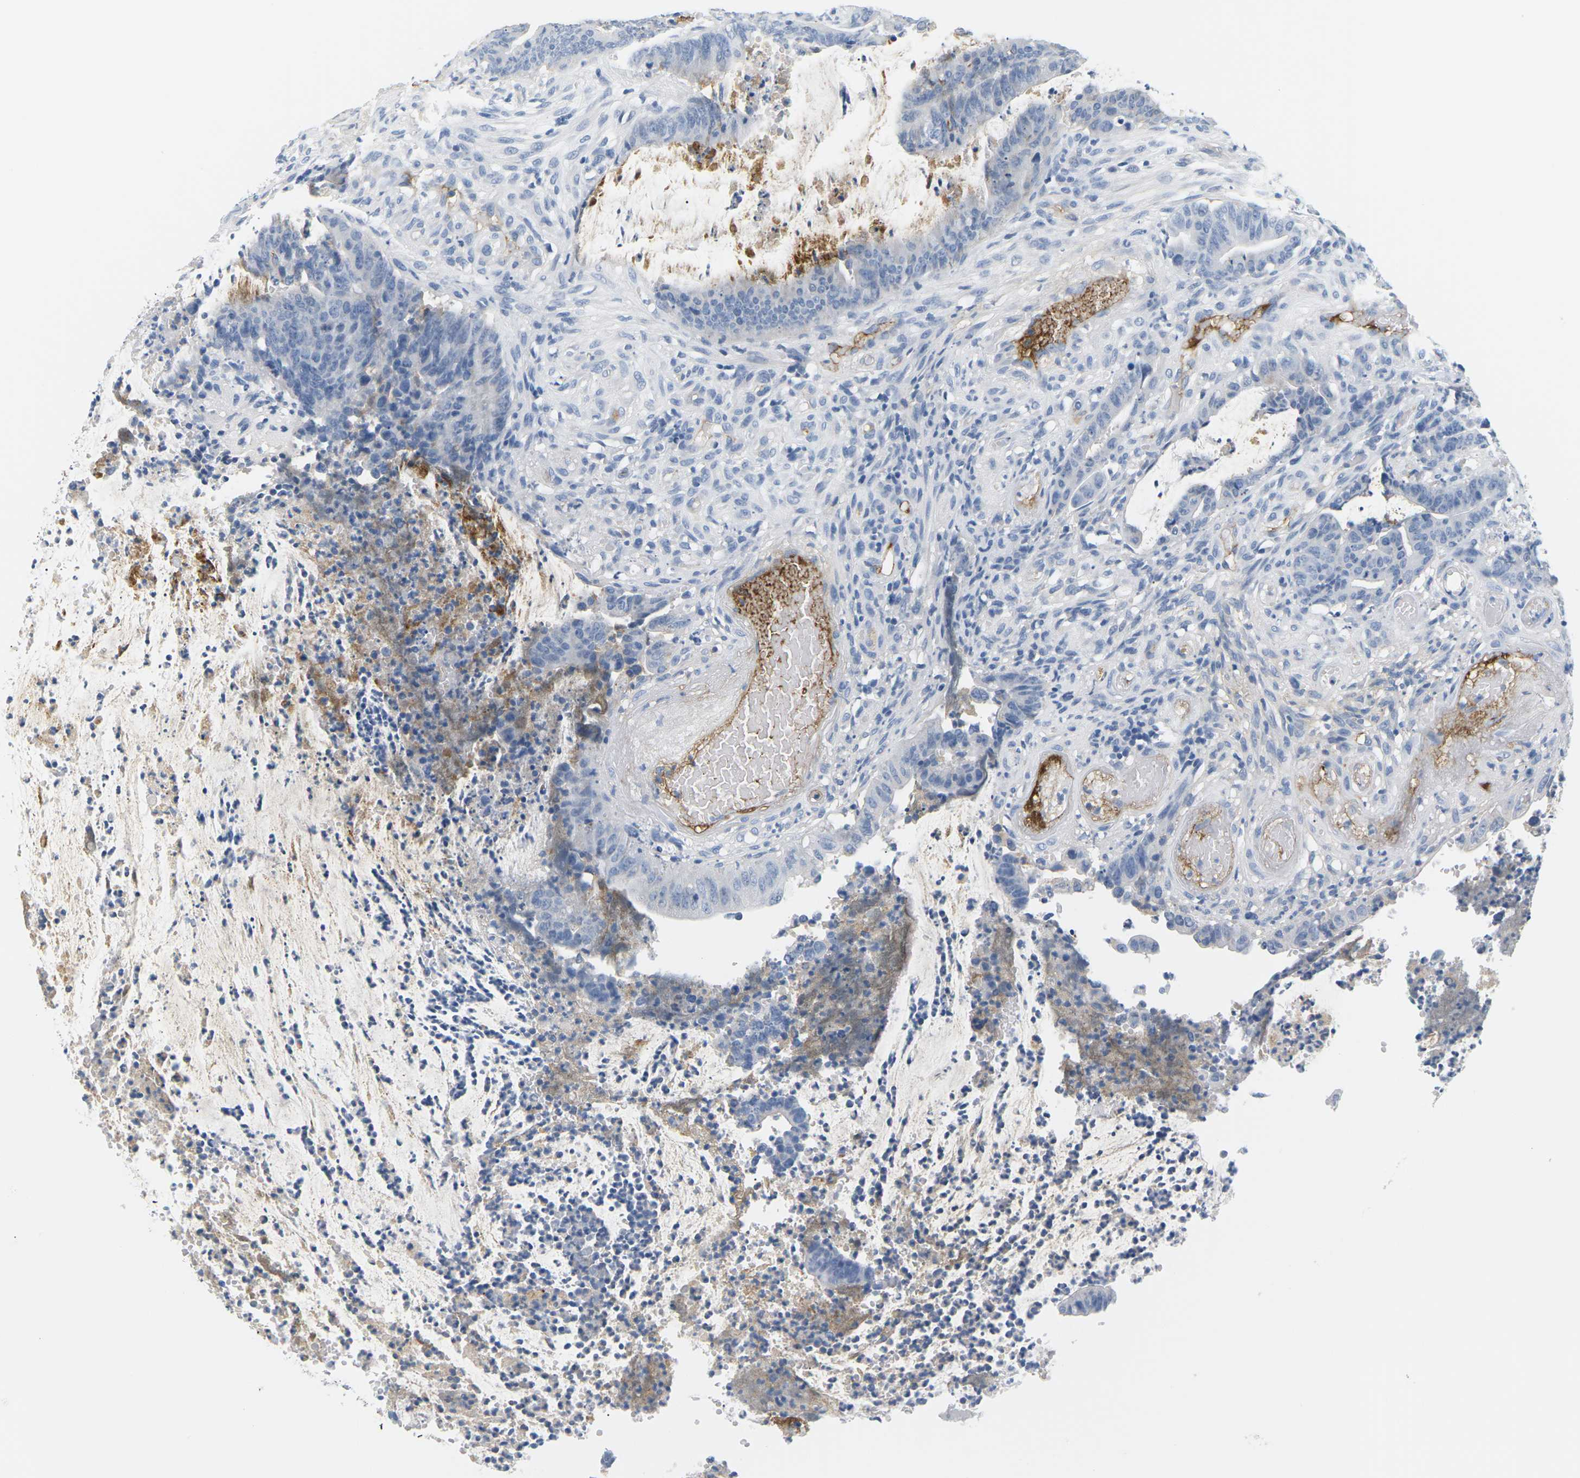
{"staining": {"intensity": "negative", "quantity": "none", "location": "none"}, "tissue": "colorectal cancer", "cell_type": "Tumor cells", "image_type": "cancer", "snomed": [{"axis": "morphology", "description": "Adenocarcinoma, NOS"}, {"axis": "topography", "description": "Rectum"}], "caption": "This is an immunohistochemistry (IHC) photomicrograph of adenocarcinoma (colorectal). There is no expression in tumor cells.", "gene": "APOB", "patient": {"sex": "female", "age": 66}}